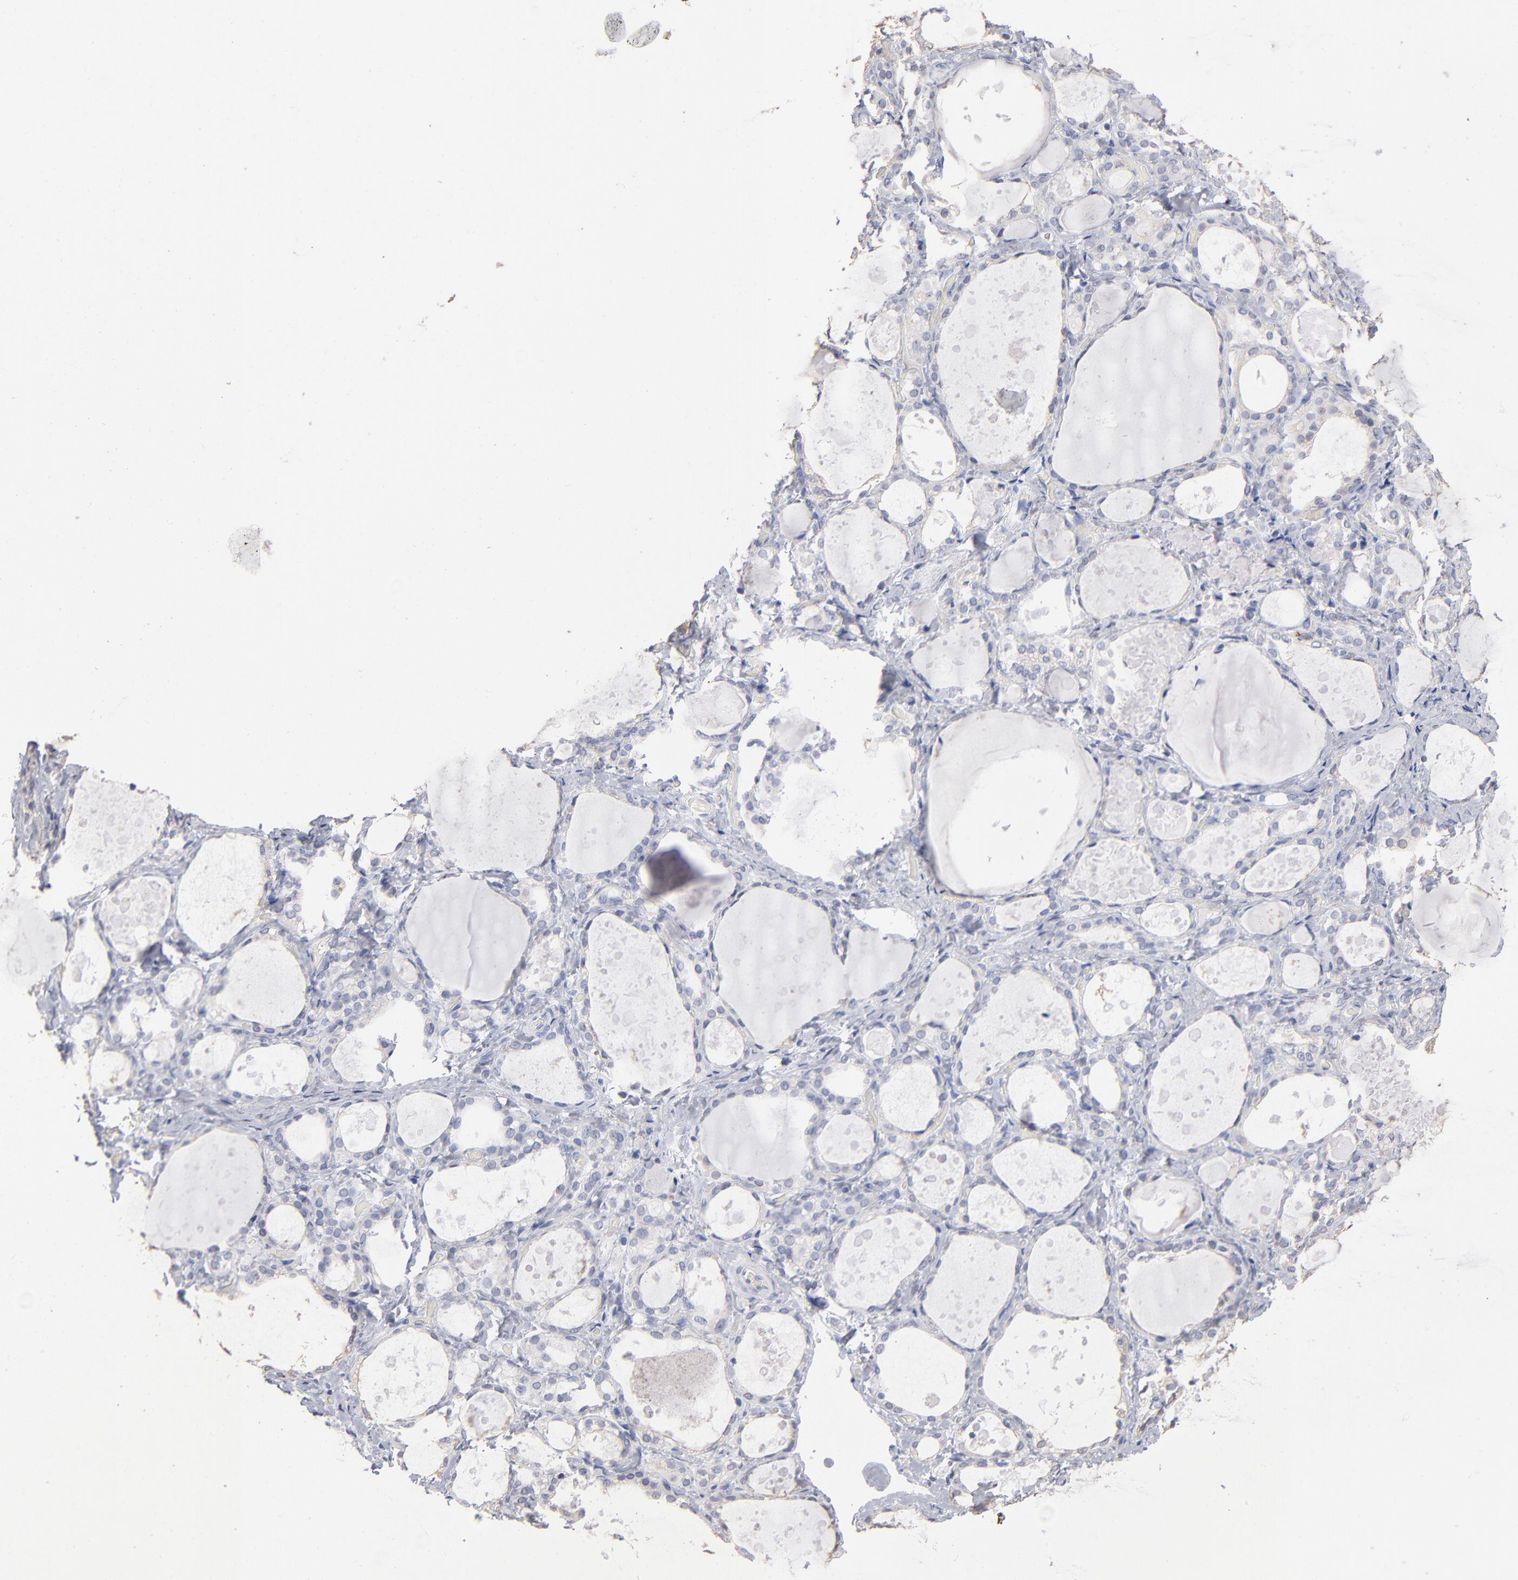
{"staining": {"intensity": "negative", "quantity": "none", "location": "none"}, "tissue": "thyroid gland", "cell_type": "Glandular cells", "image_type": "normal", "snomed": [{"axis": "morphology", "description": "Normal tissue, NOS"}, {"axis": "topography", "description": "Thyroid gland"}], "caption": "A high-resolution histopathology image shows immunohistochemistry (IHC) staining of normal thyroid gland, which demonstrates no significant staining in glandular cells.", "gene": "CD180", "patient": {"sex": "female", "age": 75}}